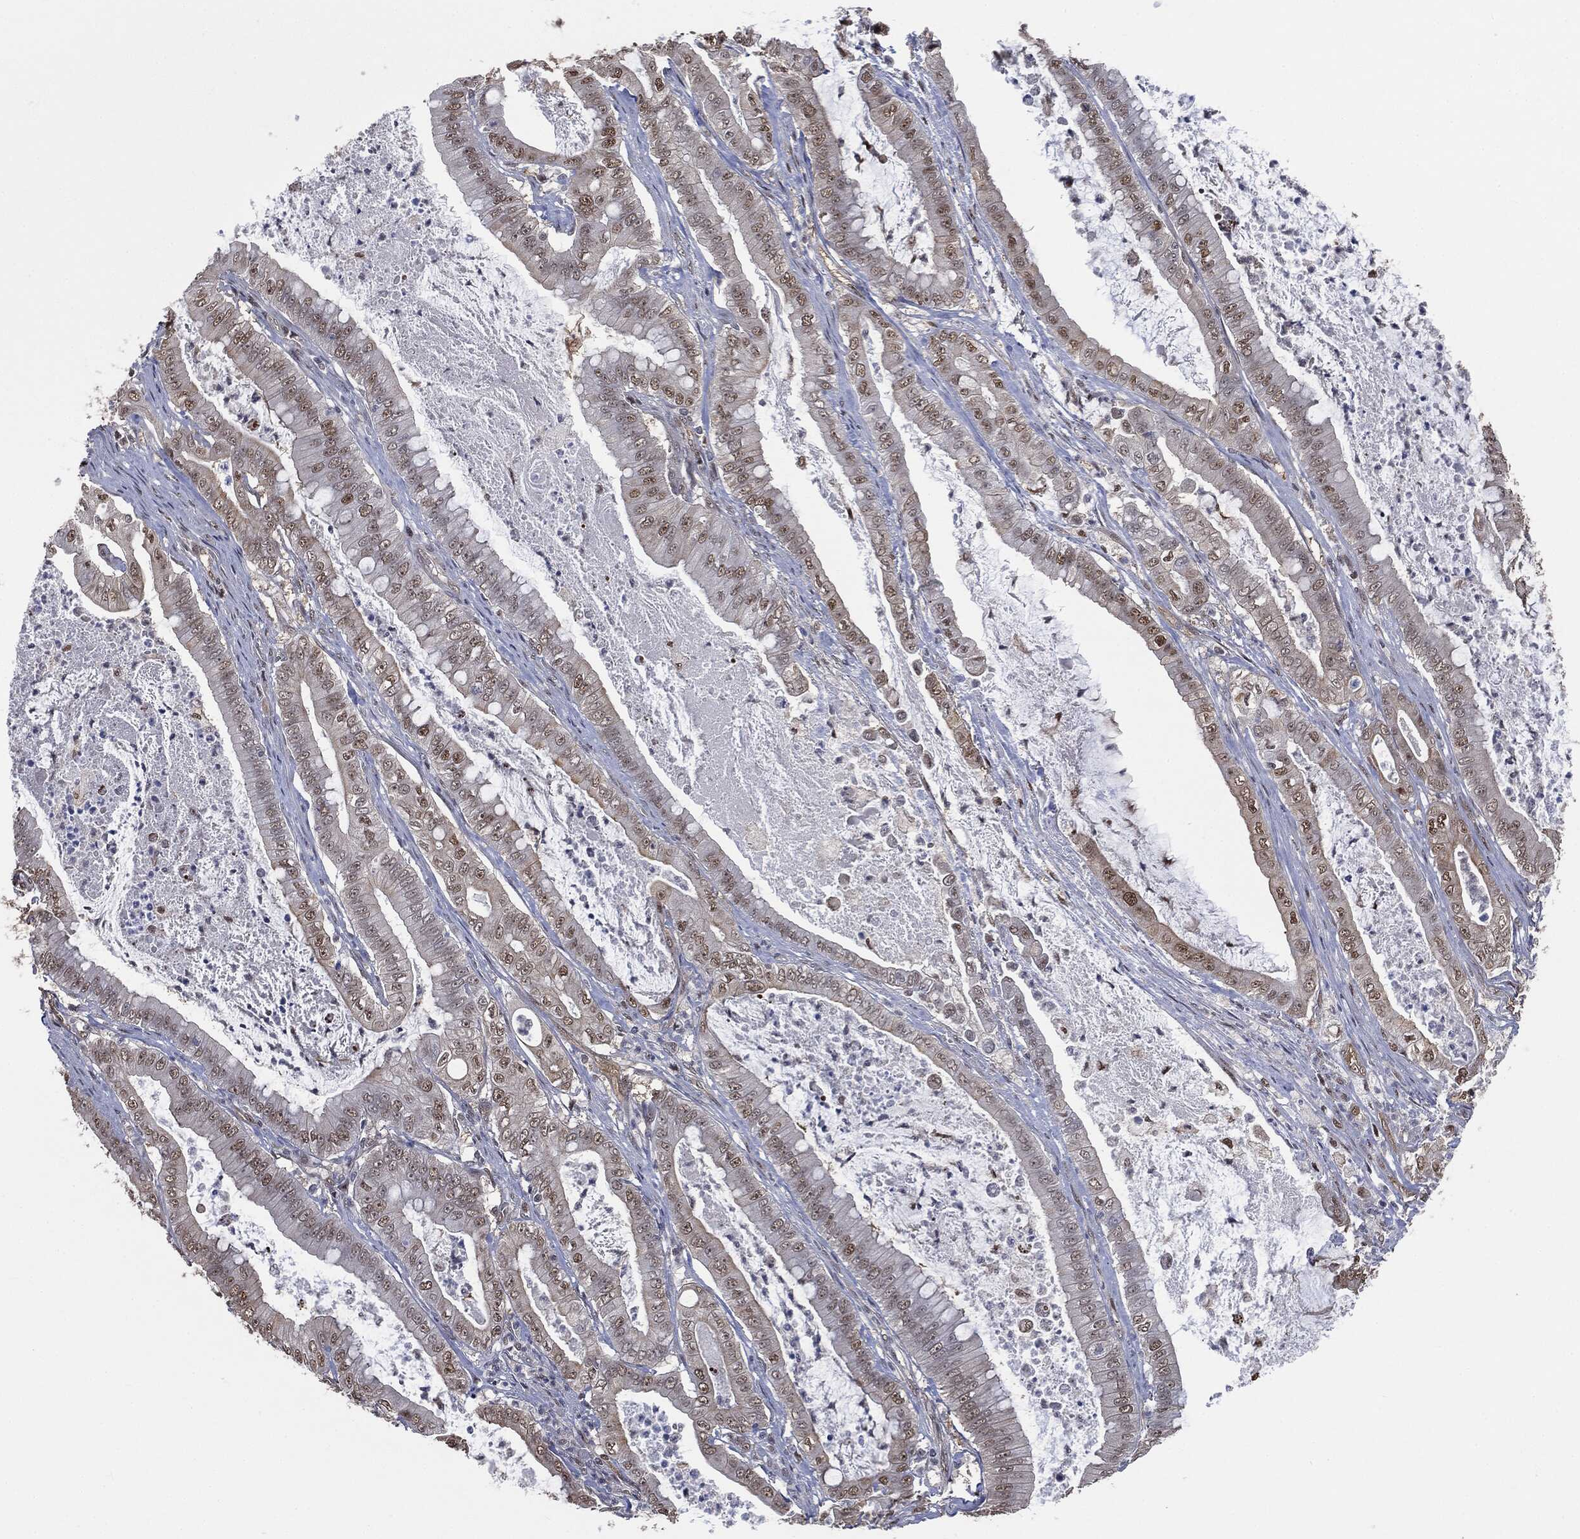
{"staining": {"intensity": "weak", "quantity": "25%-75%", "location": "nuclear"}, "tissue": "pancreatic cancer", "cell_type": "Tumor cells", "image_type": "cancer", "snomed": [{"axis": "morphology", "description": "Adenocarcinoma, NOS"}, {"axis": "topography", "description": "Pancreas"}], "caption": "Pancreatic cancer was stained to show a protein in brown. There is low levels of weak nuclear staining in approximately 25%-75% of tumor cells. (Brightfield microscopy of DAB IHC at high magnification).", "gene": "SHLD2", "patient": {"sex": "male", "age": 71}}